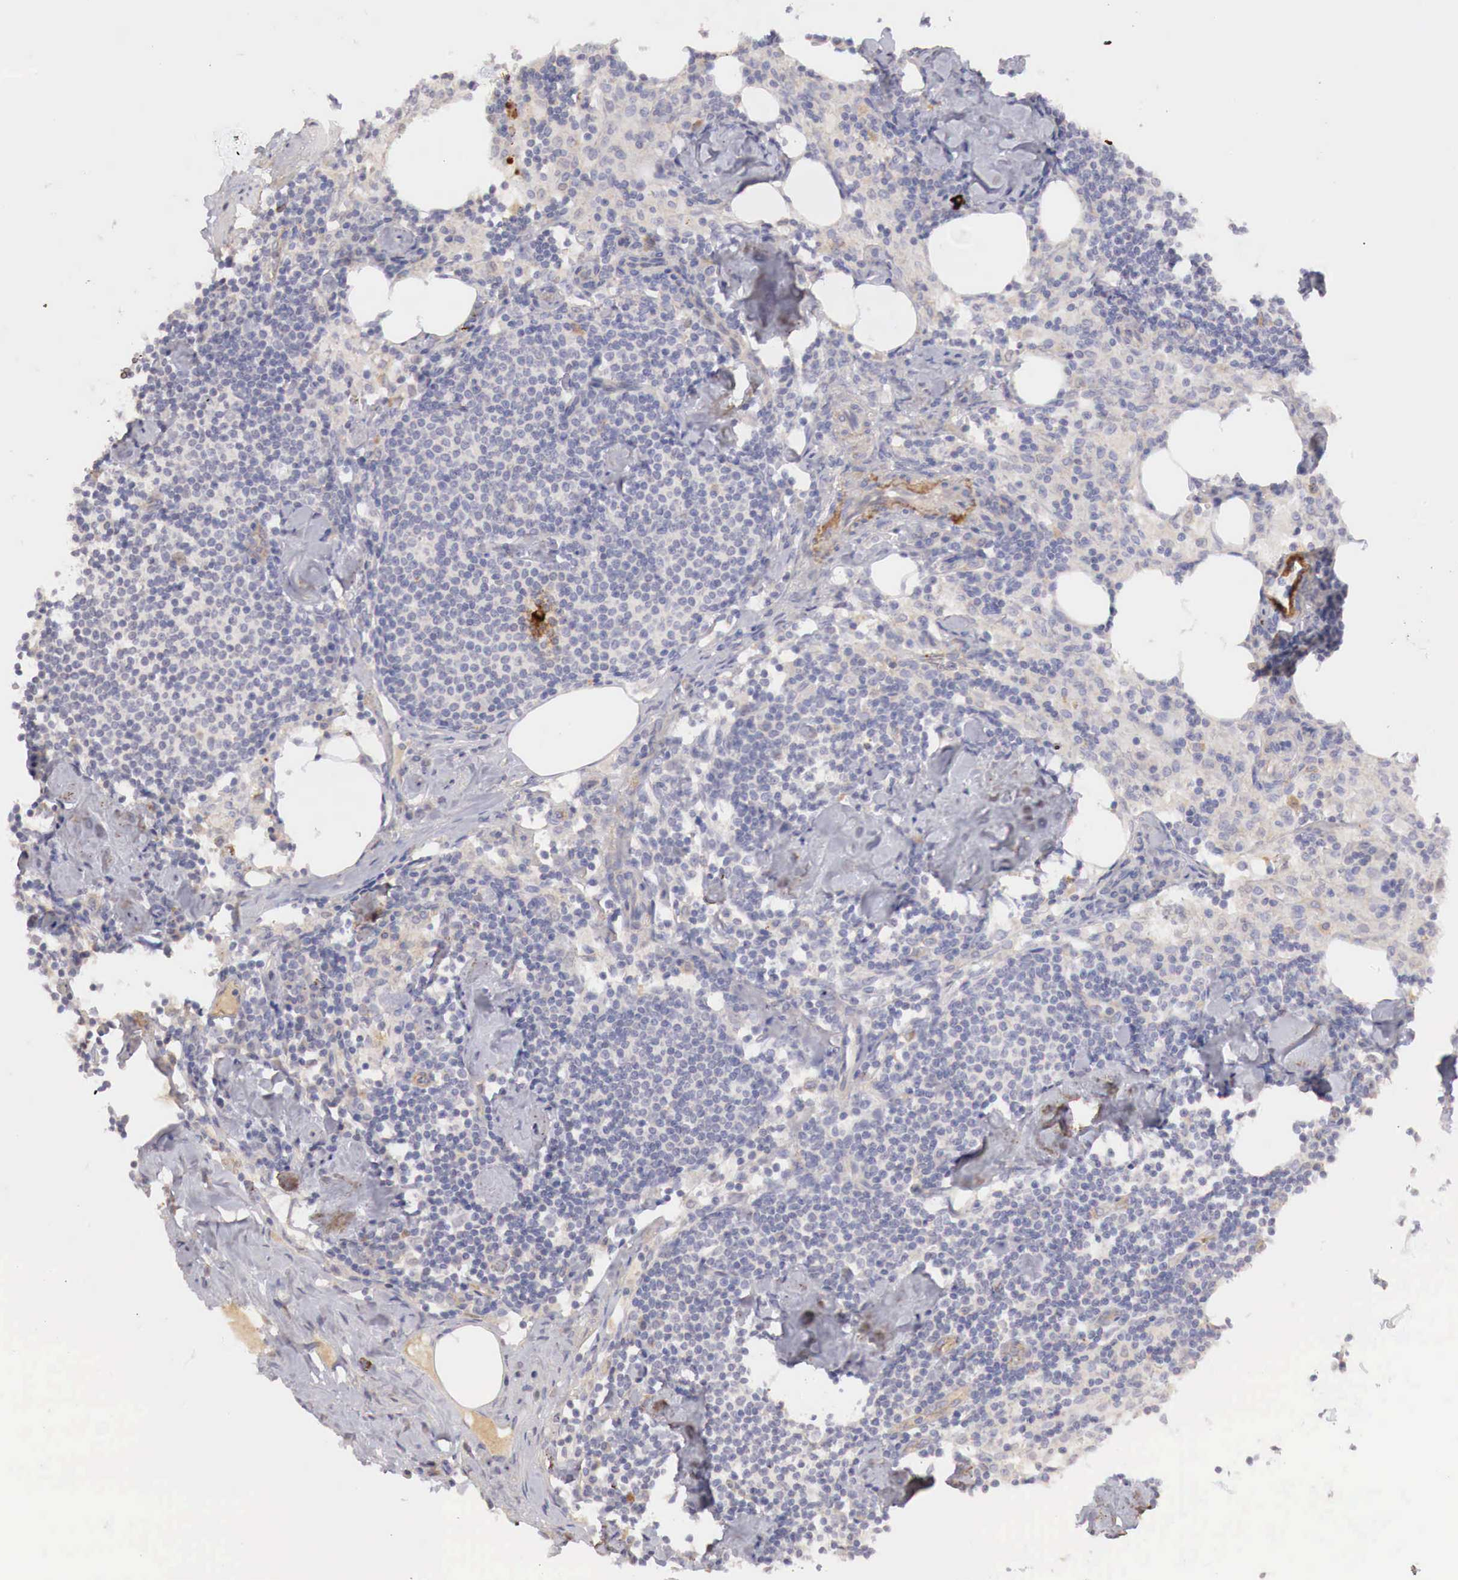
{"staining": {"intensity": "negative", "quantity": "none", "location": "none"}, "tissue": "lymph node", "cell_type": "Germinal center cells", "image_type": "normal", "snomed": [{"axis": "morphology", "description": "Normal tissue, NOS"}, {"axis": "topography", "description": "Lymph node"}], "caption": "Lymph node stained for a protein using IHC exhibits no expression germinal center cells.", "gene": "KLHDC7B", "patient": {"sex": "male", "age": 67}}